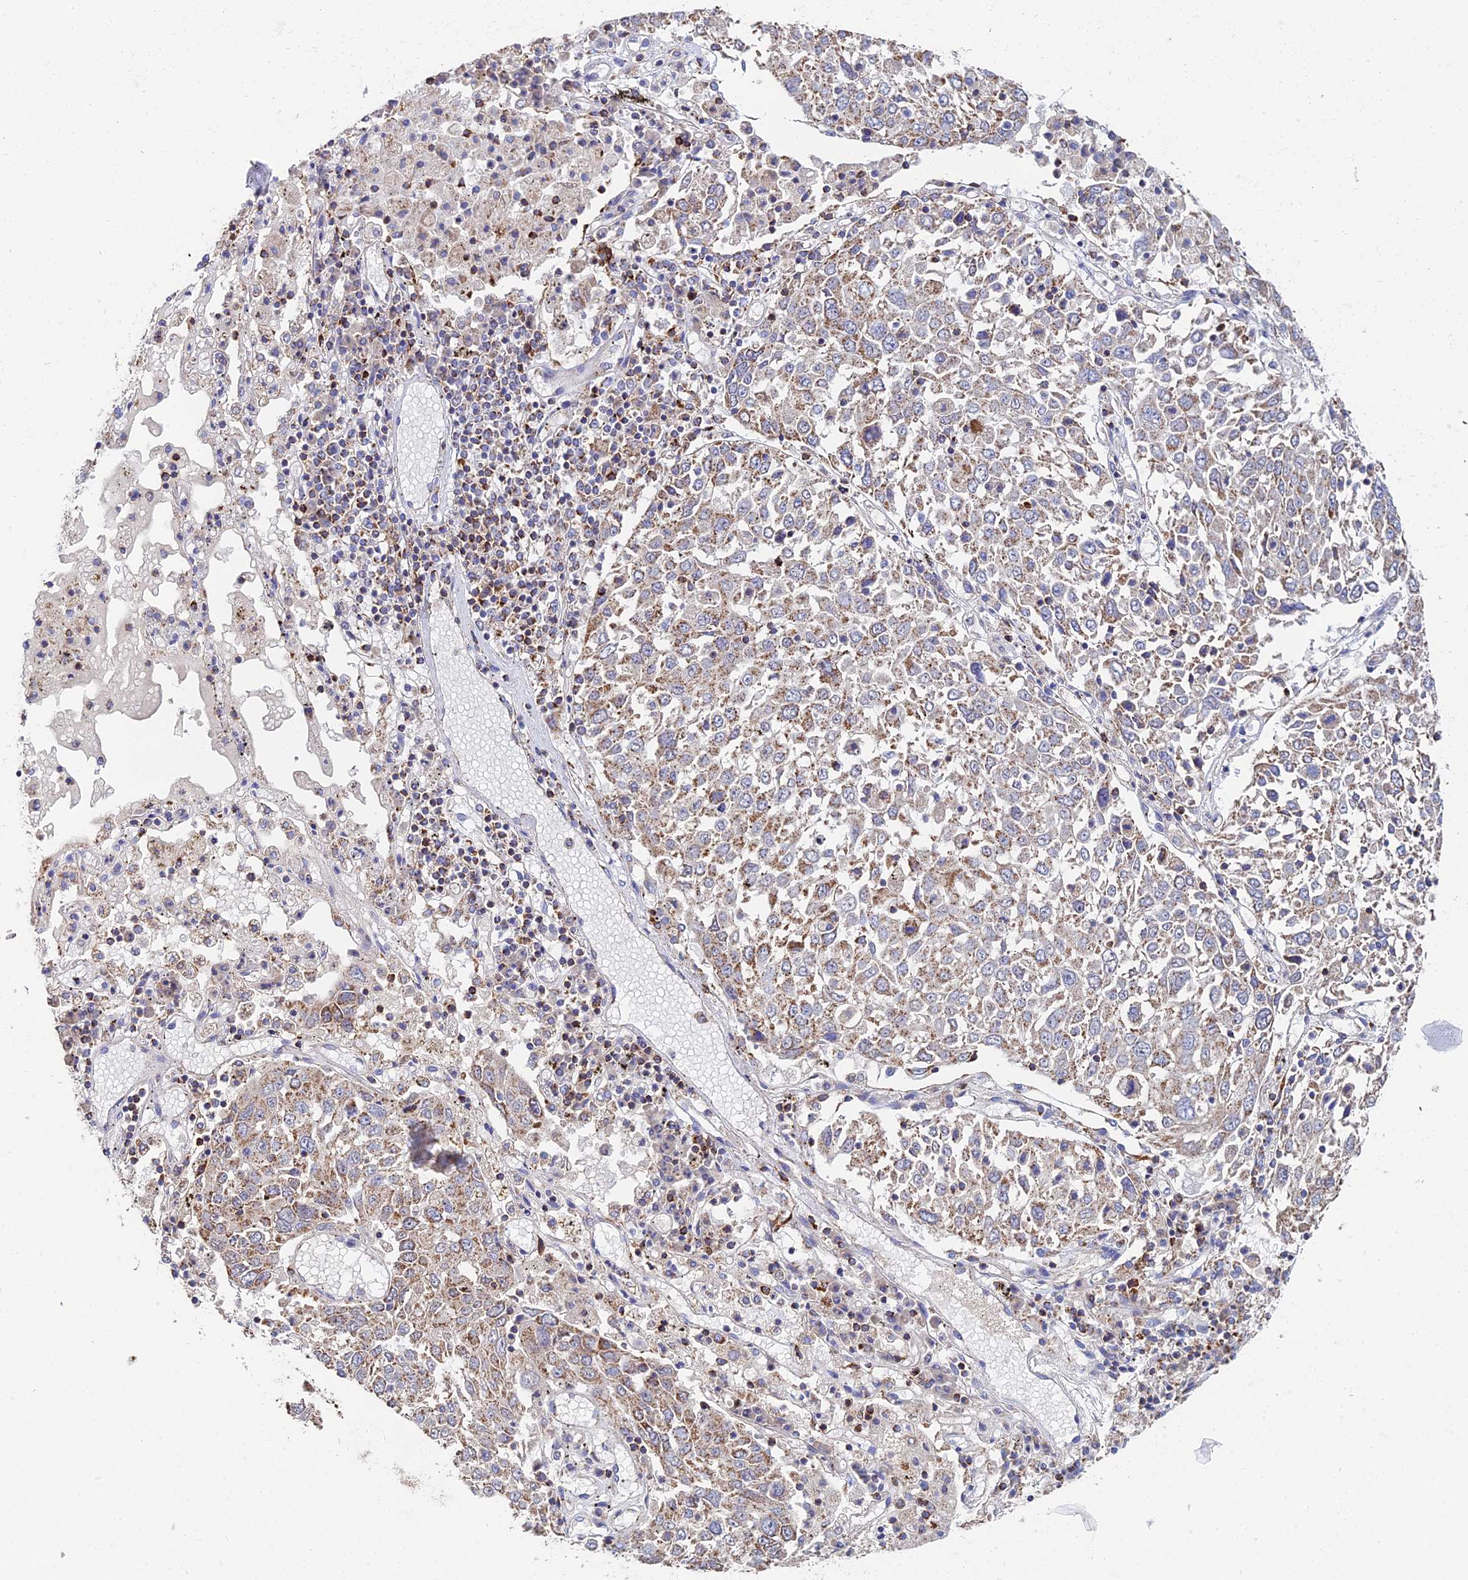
{"staining": {"intensity": "moderate", "quantity": ">75%", "location": "cytoplasmic/membranous"}, "tissue": "lung cancer", "cell_type": "Tumor cells", "image_type": "cancer", "snomed": [{"axis": "morphology", "description": "Squamous cell carcinoma, NOS"}, {"axis": "topography", "description": "Lung"}], "caption": "A high-resolution micrograph shows immunohistochemistry staining of squamous cell carcinoma (lung), which displays moderate cytoplasmic/membranous expression in approximately >75% of tumor cells. The staining is performed using DAB (3,3'-diaminobenzidine) brown chromogen to label protein expression. The nuclei are counter-stained blue using hematoxylin.", "gene": "SPOCK2", "patient": {"sex": "male", "age": 65}}